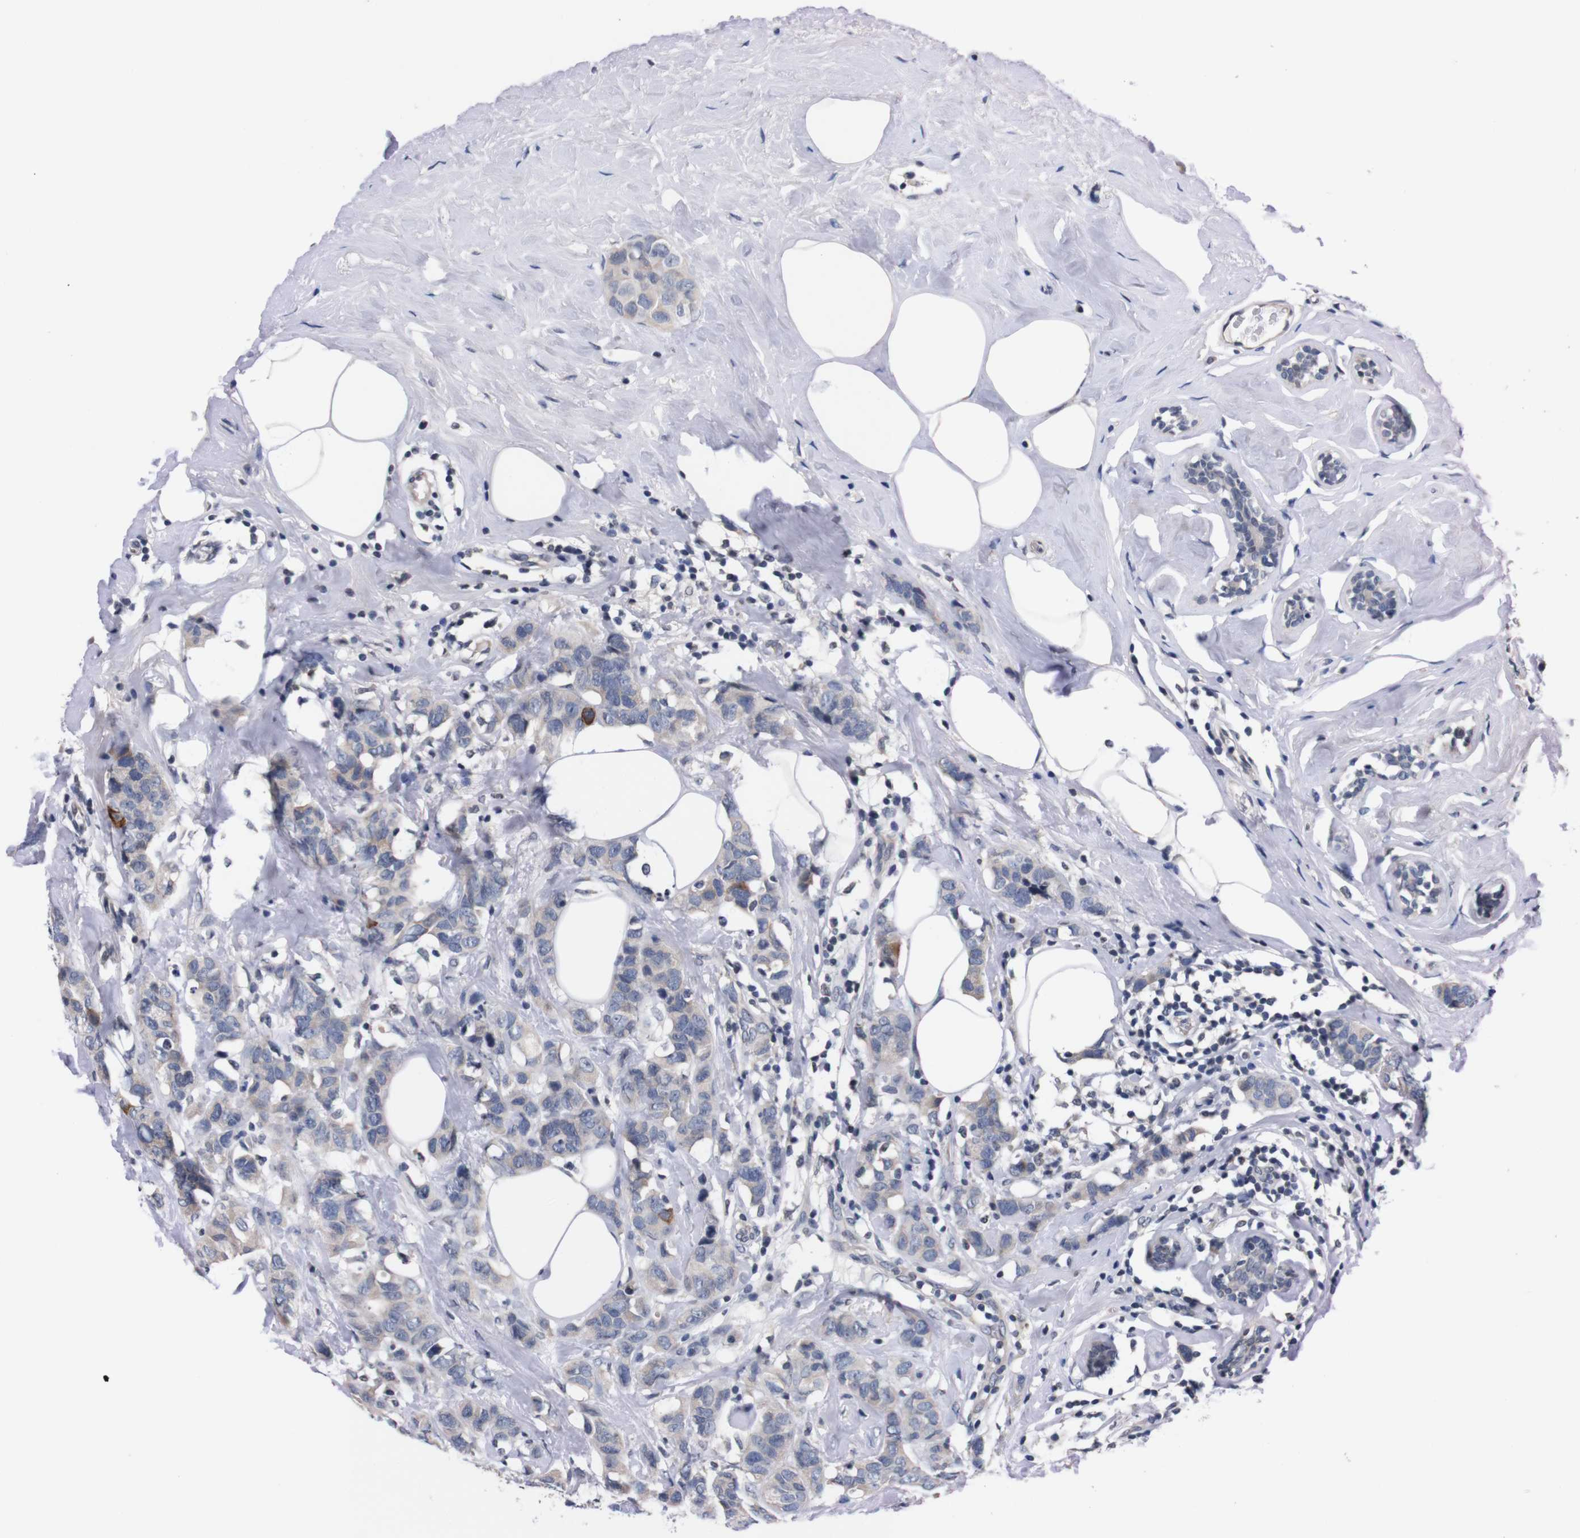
{"staining": {"intensity": "negative", "quantity": "none", "location": "none"}, "tissue": "breast cancer", "cell_type": "Tumor cells", "image_type": "cancer", "snomed": [{"axis": "morphology", "description": "Normal tissue, NOS"}, {"axis": "morphology", "description": "Duct carcinoma"}, {"axis": "topography", "description": "Breast"}], "caption": "This is an IHC image of breast invasive ductal carcinoma. There is no staining in tumor cells.", "gene": "TNFRSF21", "patient": {"sex": "female", "age": 50}}